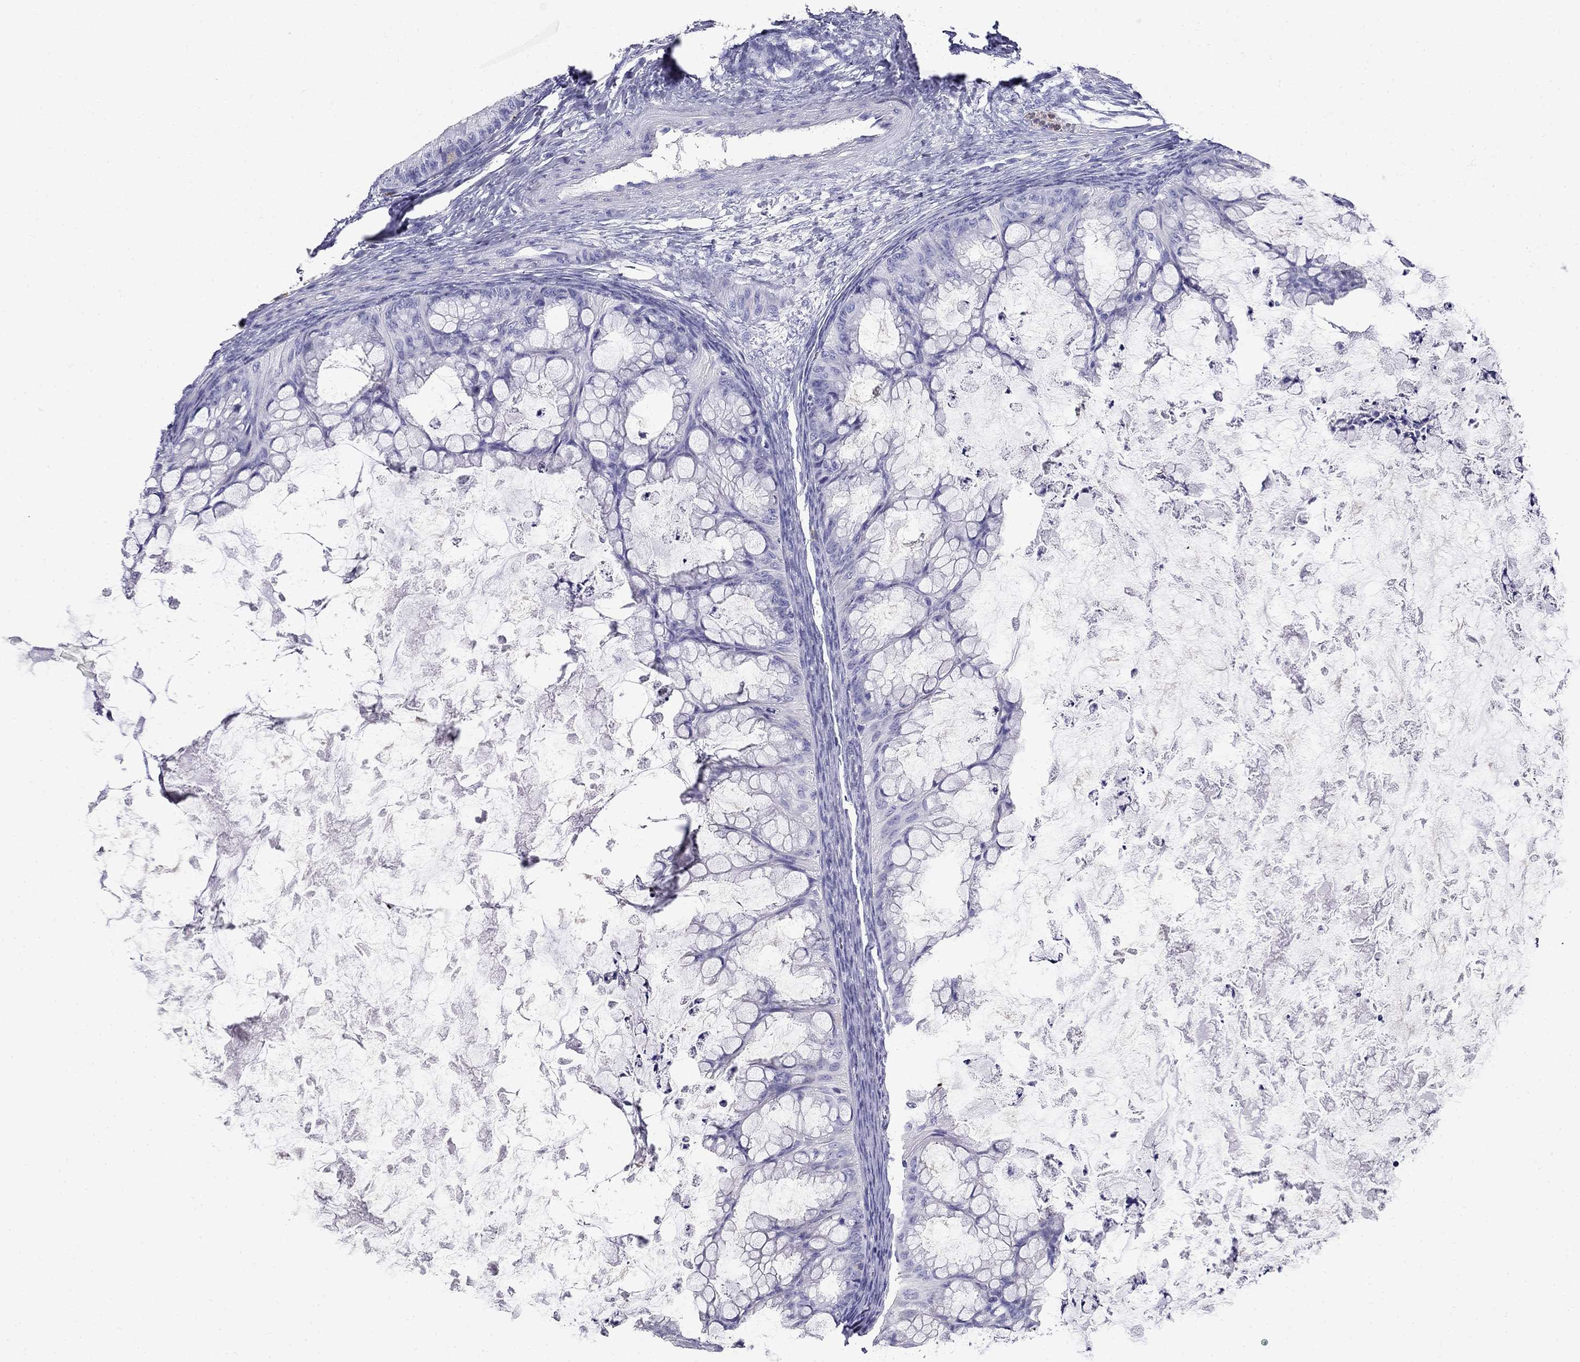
{"staining": {"intensity": "negative", "quantity": "none", "location": "none"}, "tissue": "ovarian cancer", "cell_type": "Tumor cells", "image_type": "cancer", "snomed": [{"axis": "morphology", "description": "Cystadenocarcinoma, mucinous, NOS"}, {"axis": "topography", "description": "Ovary"}], "caption": "The micrograph shows no significant positivity in tumor cells of ovarian cancer.", "gene": "PPP1R36", "patient": {"sex": "female", "age": 35}}